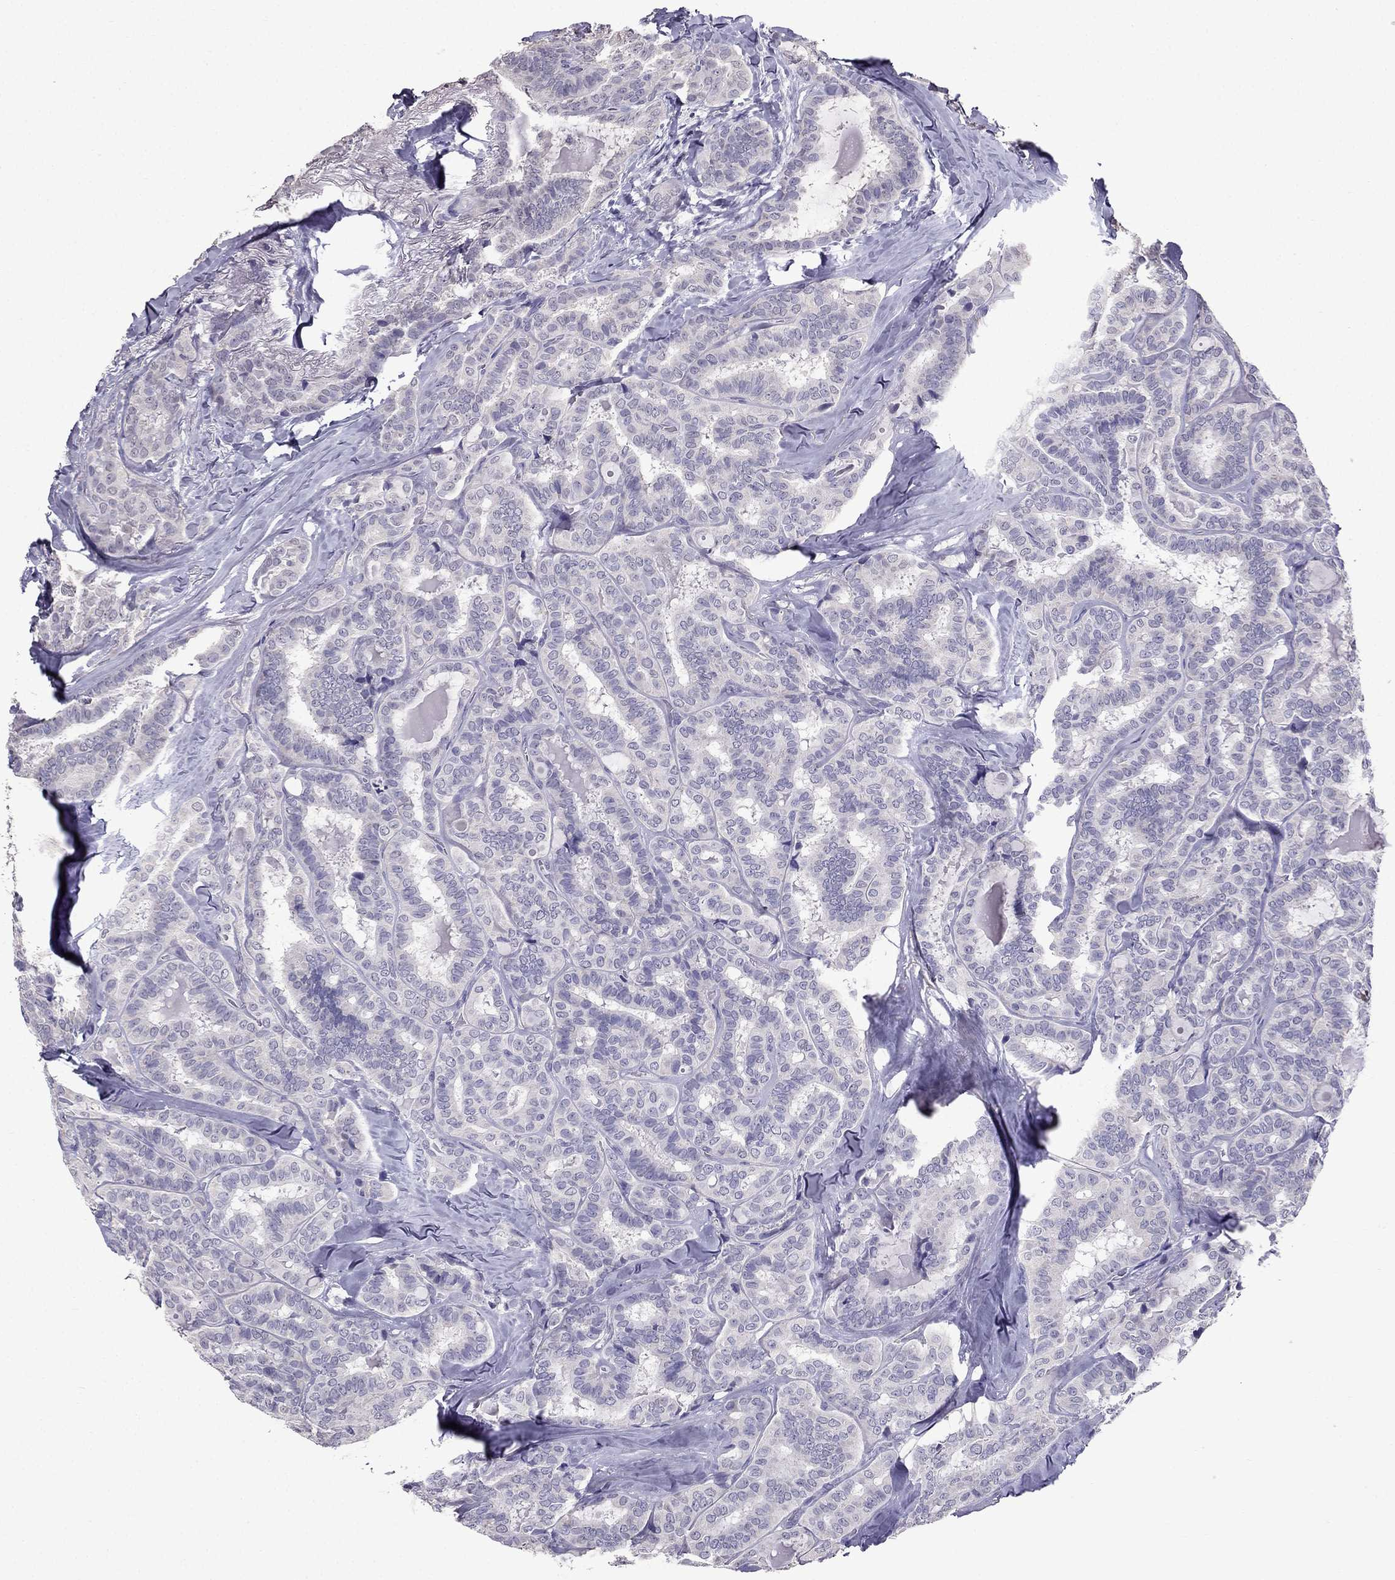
{"staining": {"intensity": "negative", "quantity": "none", "location": "none"}, "tissue": "thyroid cancer", "cell_type": "Tumor cells", "image_type": "cancer", "snomed": [{"axis": "morphology", "description": "Papillary adenocarcinoma, NOS"}, {"axis": "topography", "description": "Thyroid gland"}], "caption": "Histopathology image shows no significant protein expression in tumor cells of thyroid cancer. (DAB (3,3'-diaminobenzidine) IHC with hematoxylin counter stain).", "gene": "SCG5", "patient": {"sex": "female", "age": 39}}